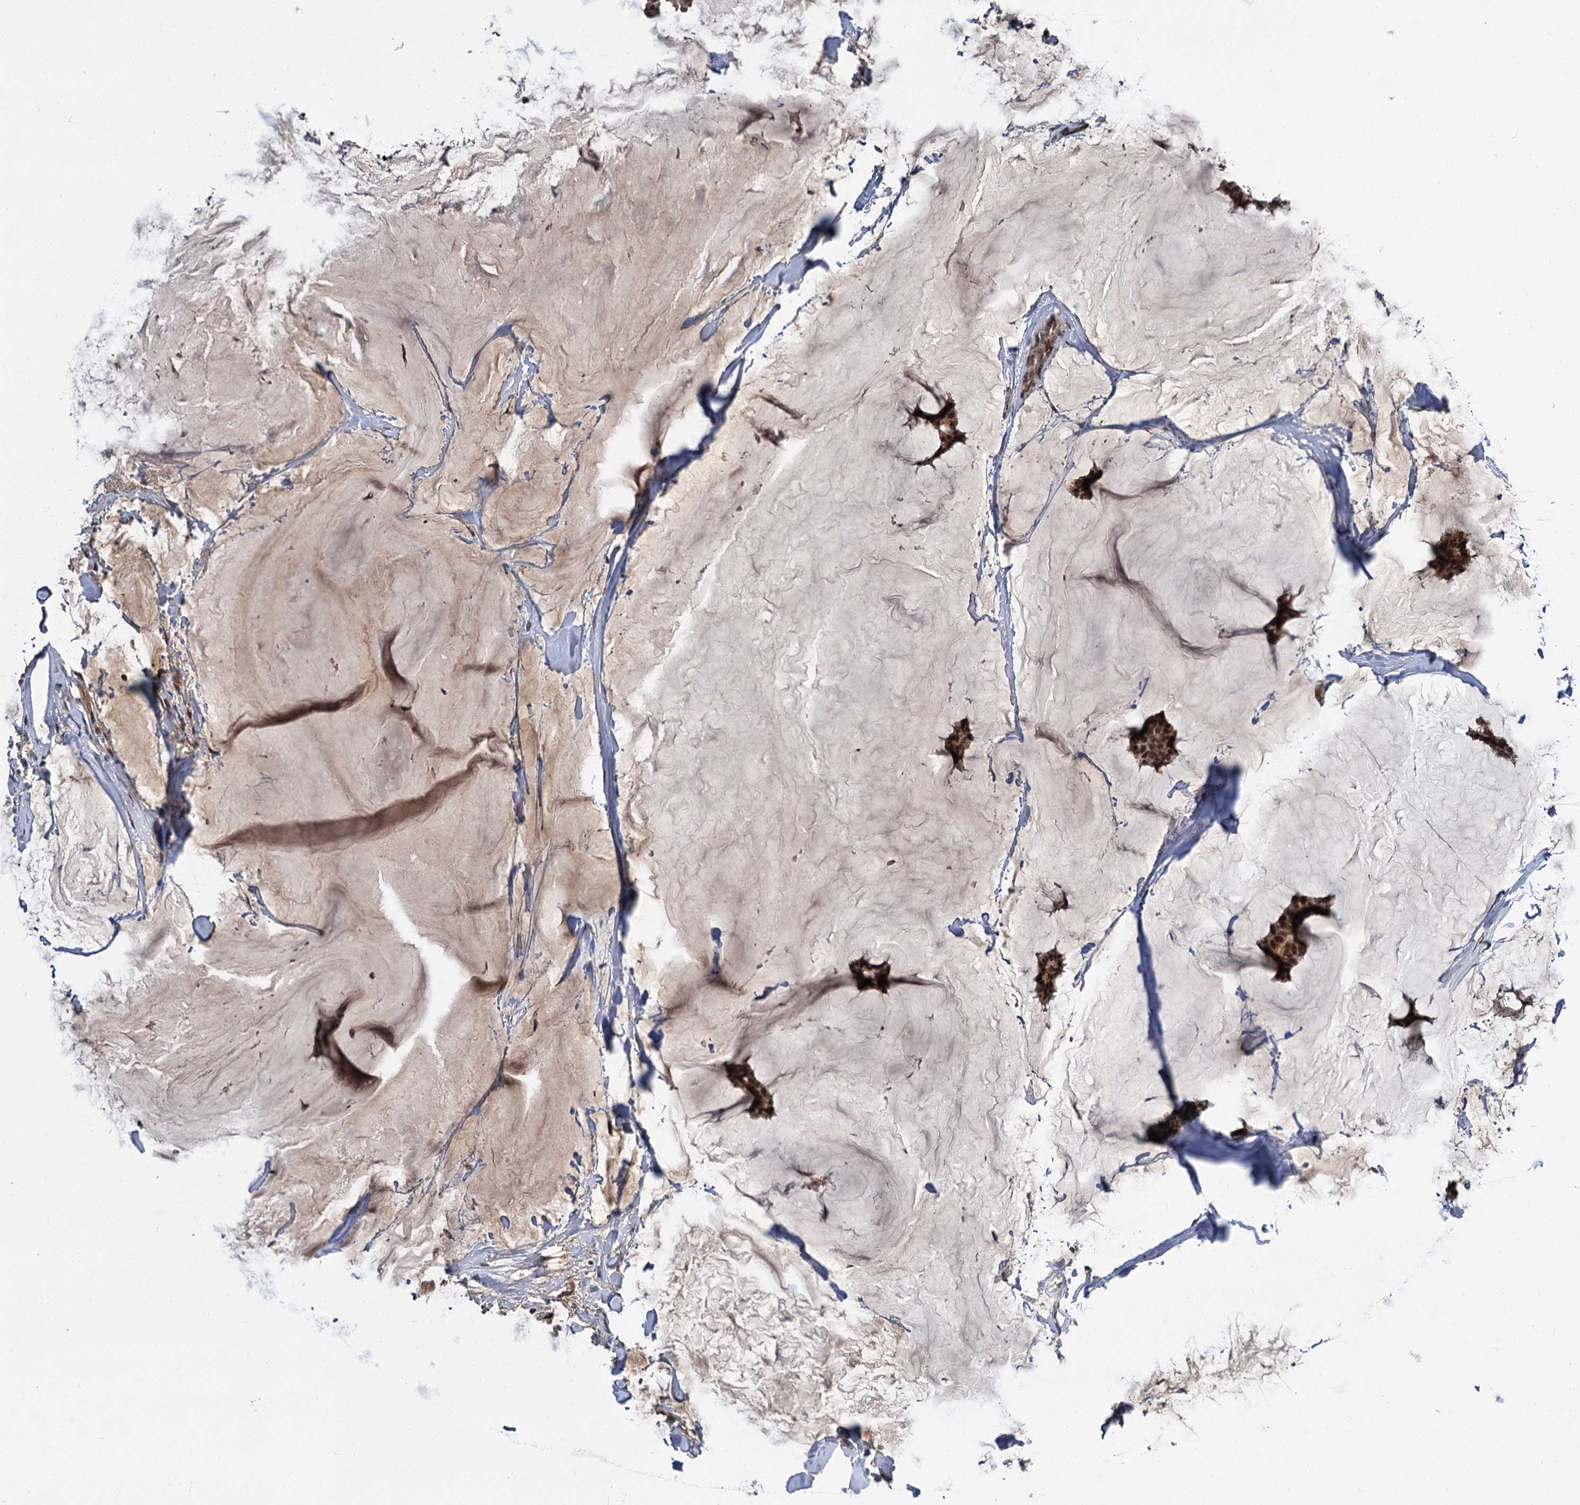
{"staining": {"intensity": "moderate", "quantity": ">75%", "location": "cytoplasmic/membranous,nuclear"}, "tissue": "breast cancer", "cell_type": "Tumor cells", "image_type": "cancer", "snomed": [{"axis": "morphology", "description": "Duct carcinoma"}, {"axis": "topography", "description": "Breast"}], "caption": "Immunohistochemical staining of human breast cancer exhibits medium levels of moderate cytoplasmic/membranous and nuclear protein staining in approximately >75% of tumor cells. (brown staining indicates protein expression, while blue staining denotes nuclei).", "gene": "MBD6", "patient": {"sex": "female", "age": 93}}